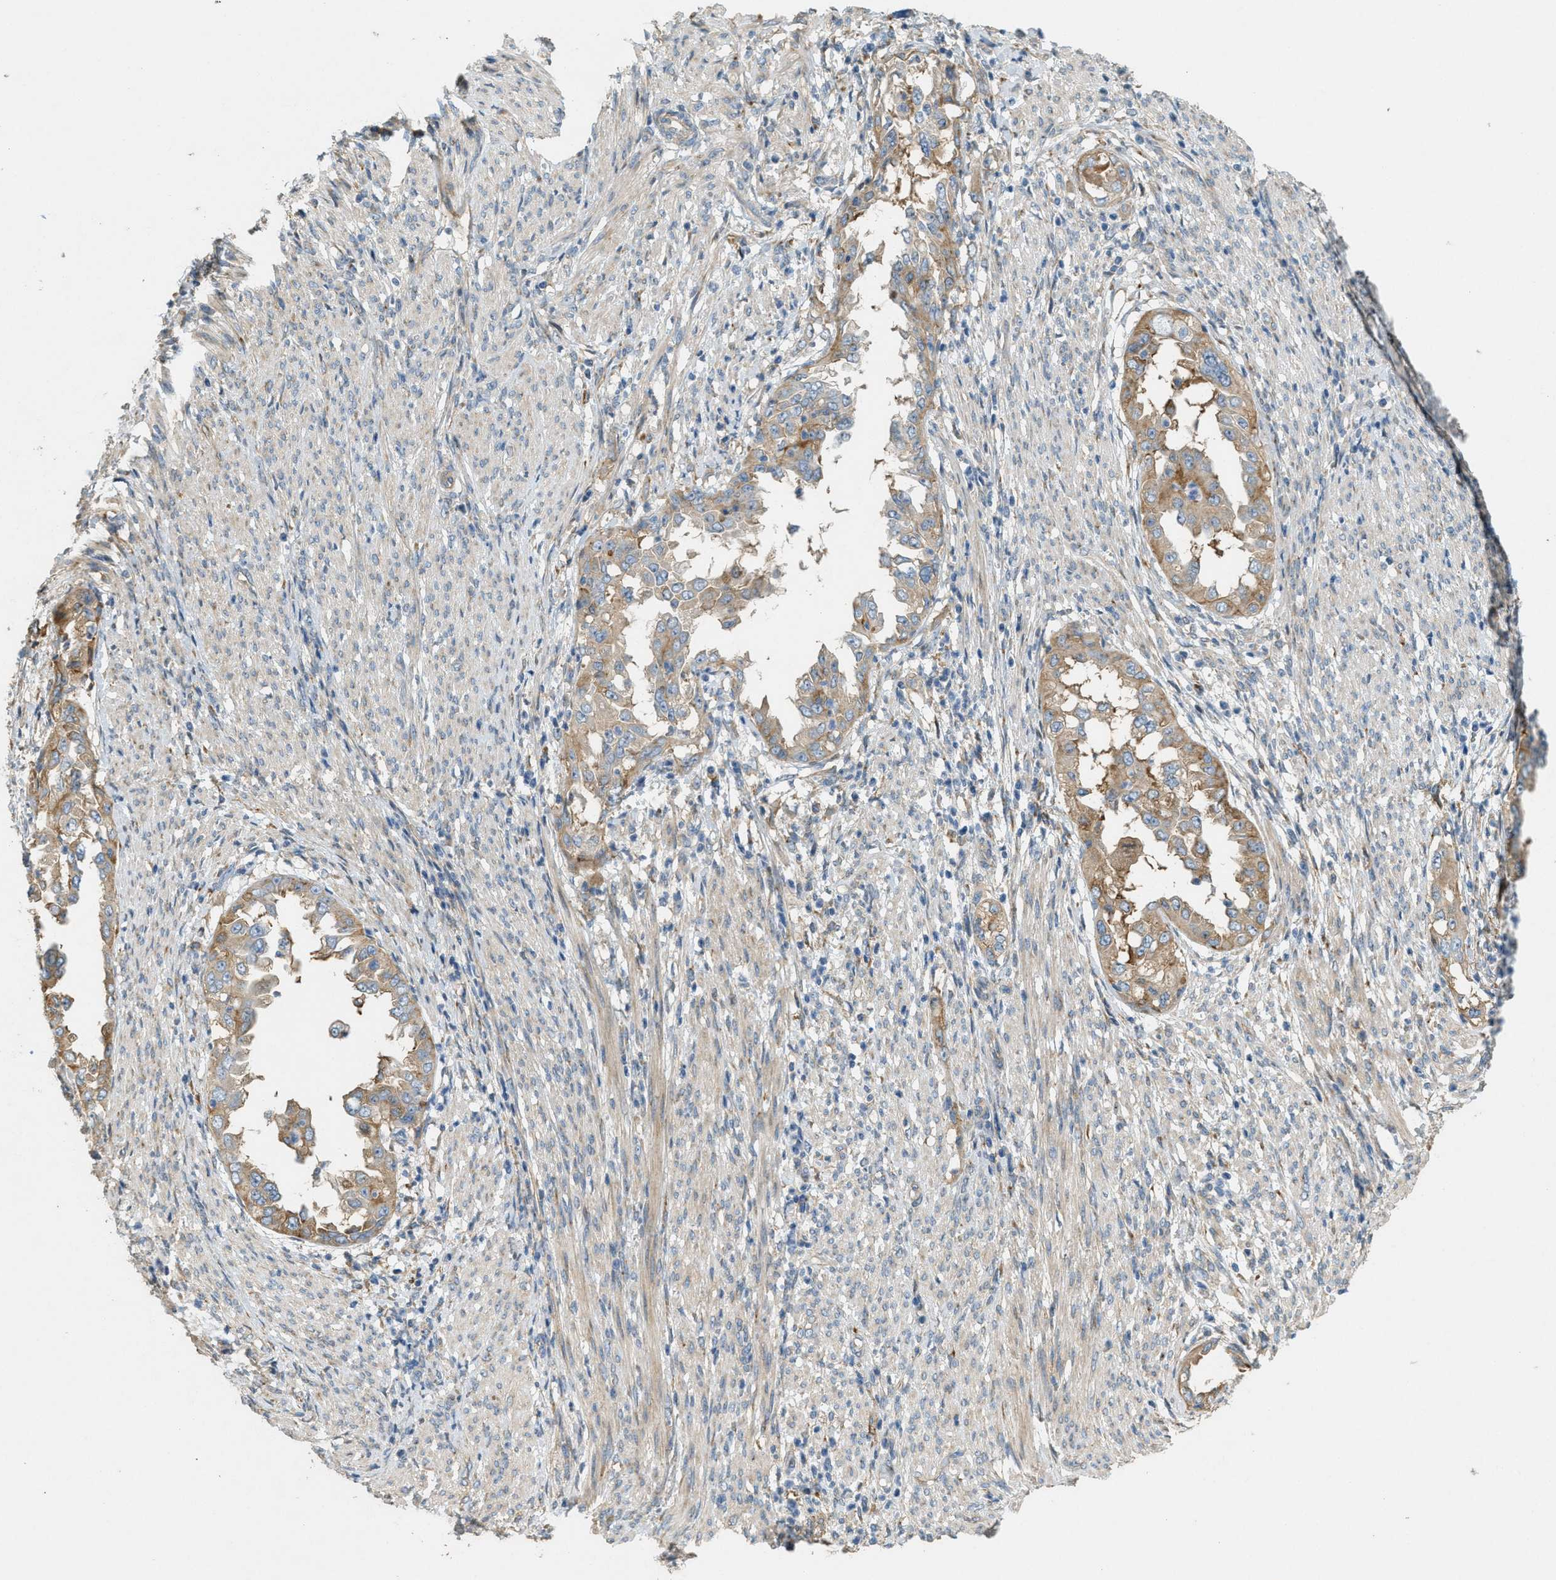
{"staining": {"intensity": "moderate", "quantity": ">75%", "location": "cytoplasmic/membranous"}, "tissue": "endometrial cancer", "cell_type": "Tumor cells", "image_type": "cancer", "snomed": [{"axis": "morphology", "description": "Adenocarcinoma, NOS"}, {"axis": "topography", "description": "Endometrium"}], "caption": "Human endometrial adenocarcinoma stained with a protein marker shows moderate staining in tumor cells.", "gene": "ADCY5", "patient": {"sex": "female", "age": 85}}